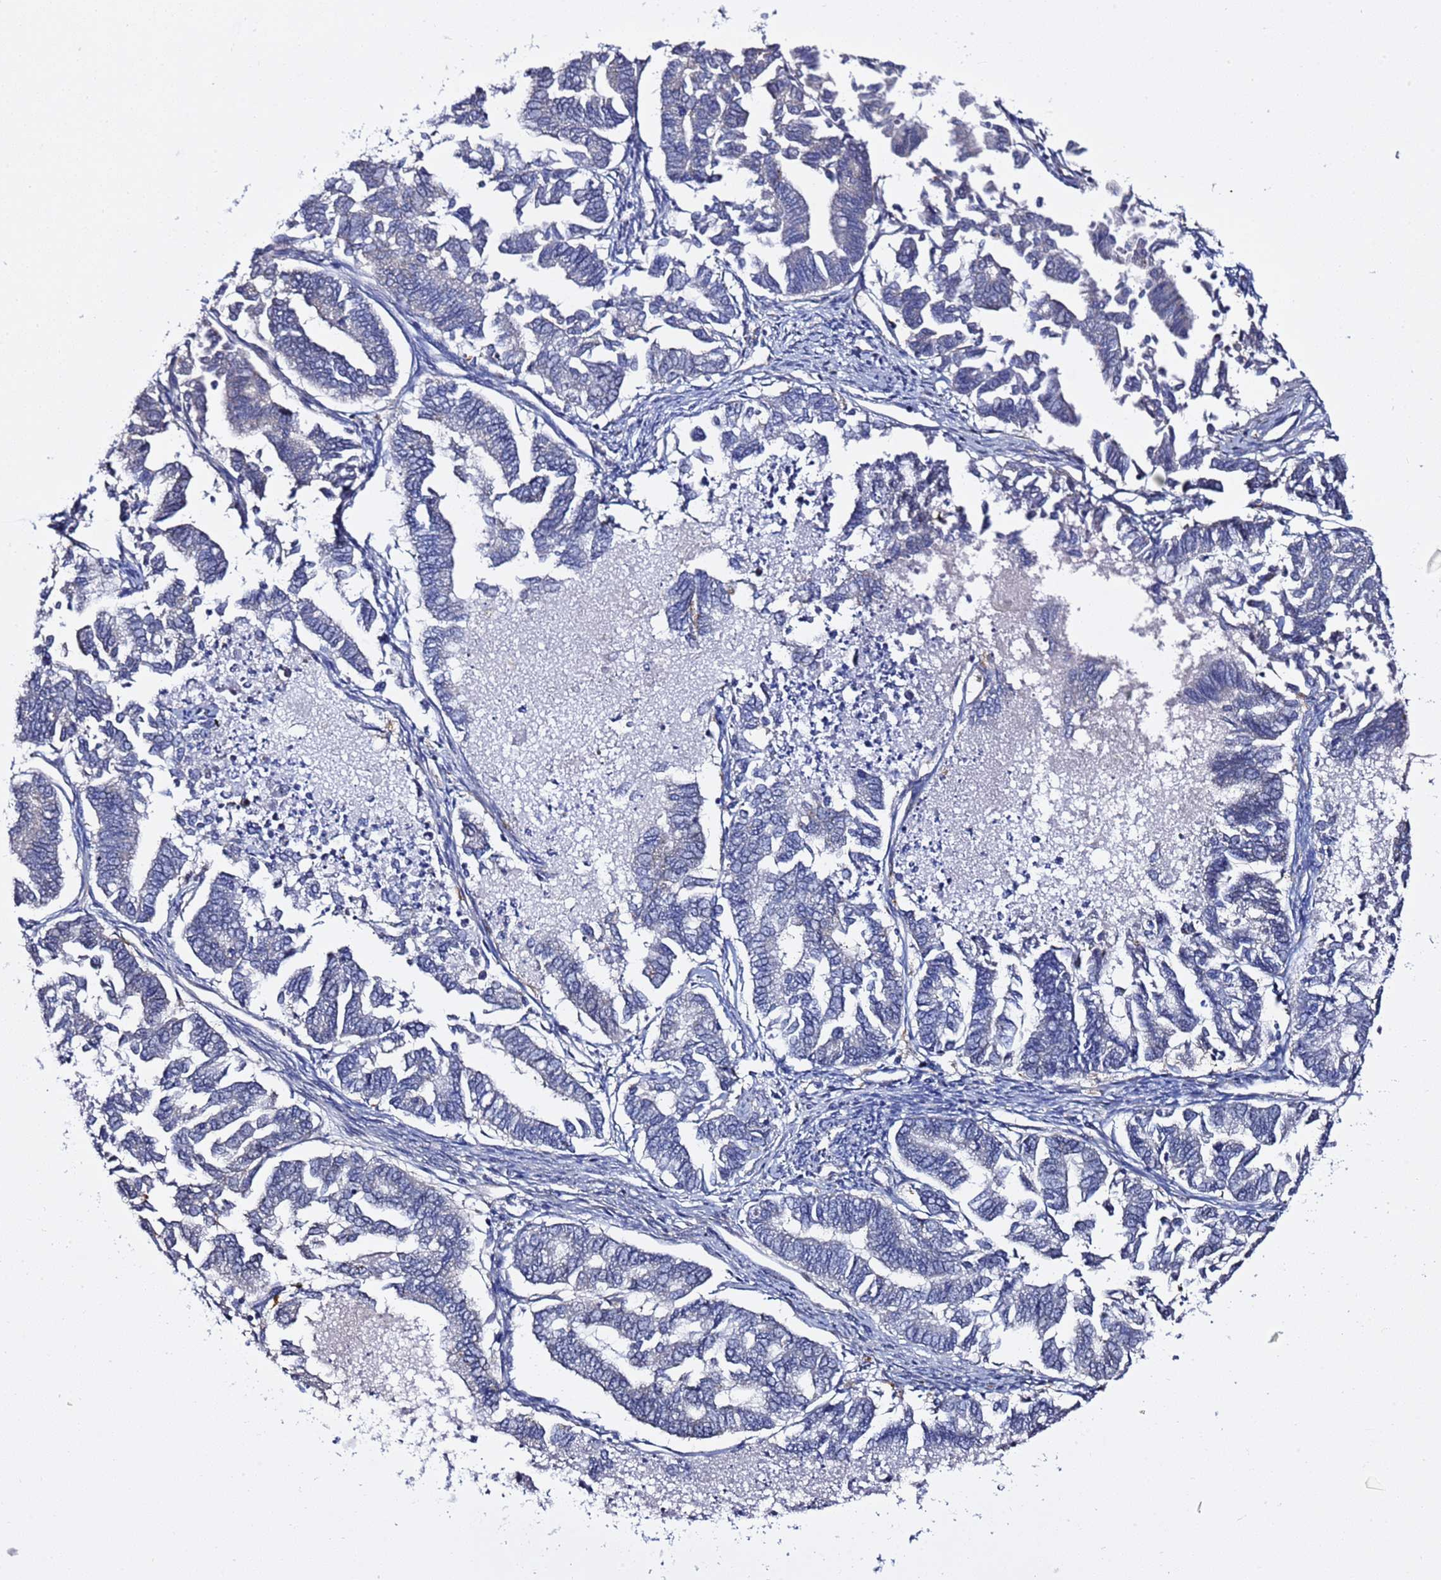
{"staining": {"intensity": "negative", "quantity": "none", "location": "none"}, "tissue": "endometrial cancer", "cell_type": "Tumor cells", "image_type": "cancer", "snomed": [{"axis": "morphology", "description": "Adenocarcinoma, NOS"}, {"axis": "topography", "description": "Endometrium"}], "caption": "Tumor cells show no significant staining in adenocarcinoma (endometrial).", "gene": "NAT2", "patient": {"sex": "female", "age": 79}}